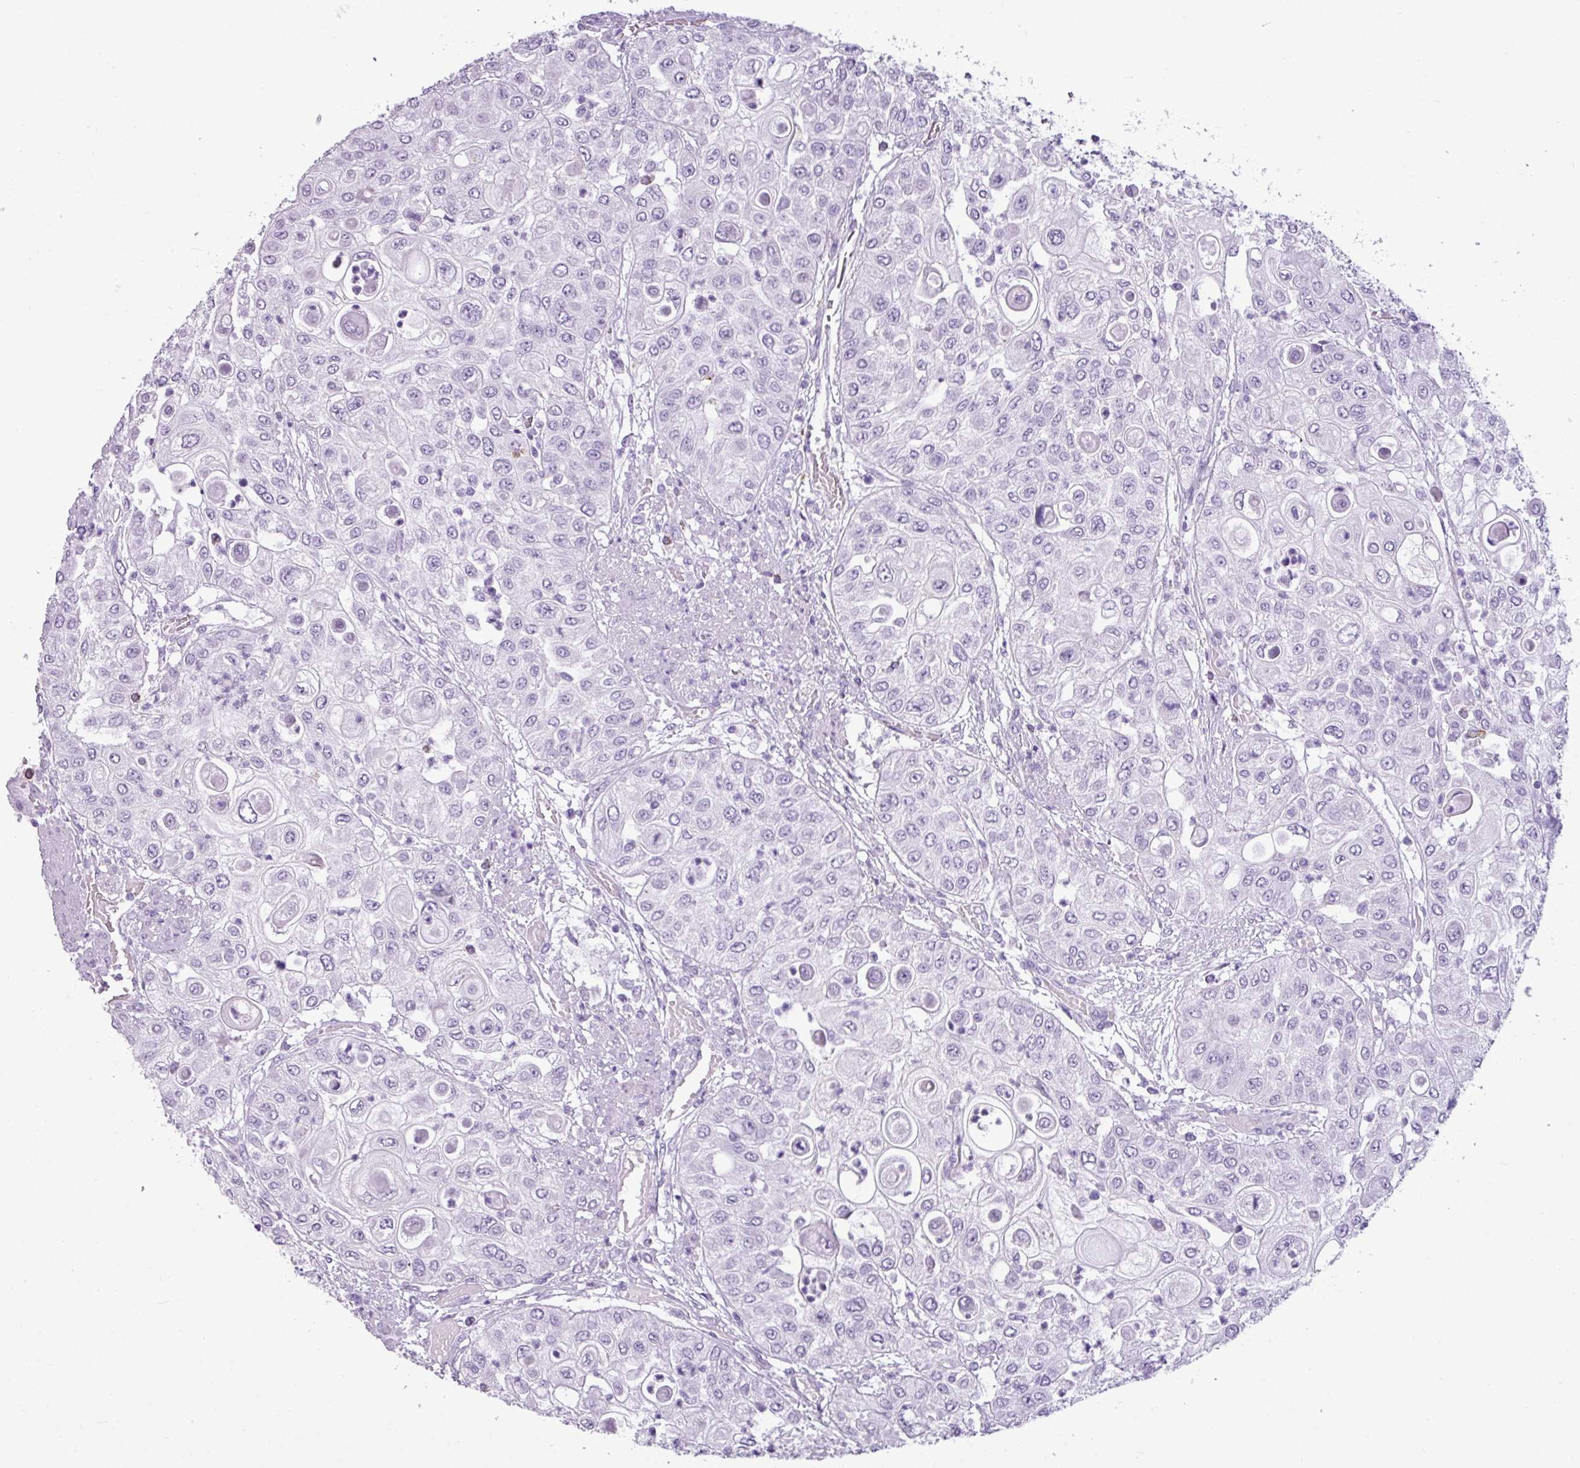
{"staining": {"intensity": "negative", "quantity": "none", "location": "none"}, "tissue": "urothelial cancer", "cell_type": "Tumor cells", "image_type": "cancer", "snomed": [{"axis": "morphology", "description": "Urothelial carcinoma, High grade"}, {"axis": "topography", "description": "Urinary bladder"}], "caption": "This is a photomicrograph of immunohistochemistry (IHC) staining of high-grade urothelial carcinoma, which shows no expression in tumor cells. (DAB immunohistochemistry visualized using brightfield microscopy, high magnification).", "gene": "AMY1B", "patient": {"sex": "female", "age": 79}}